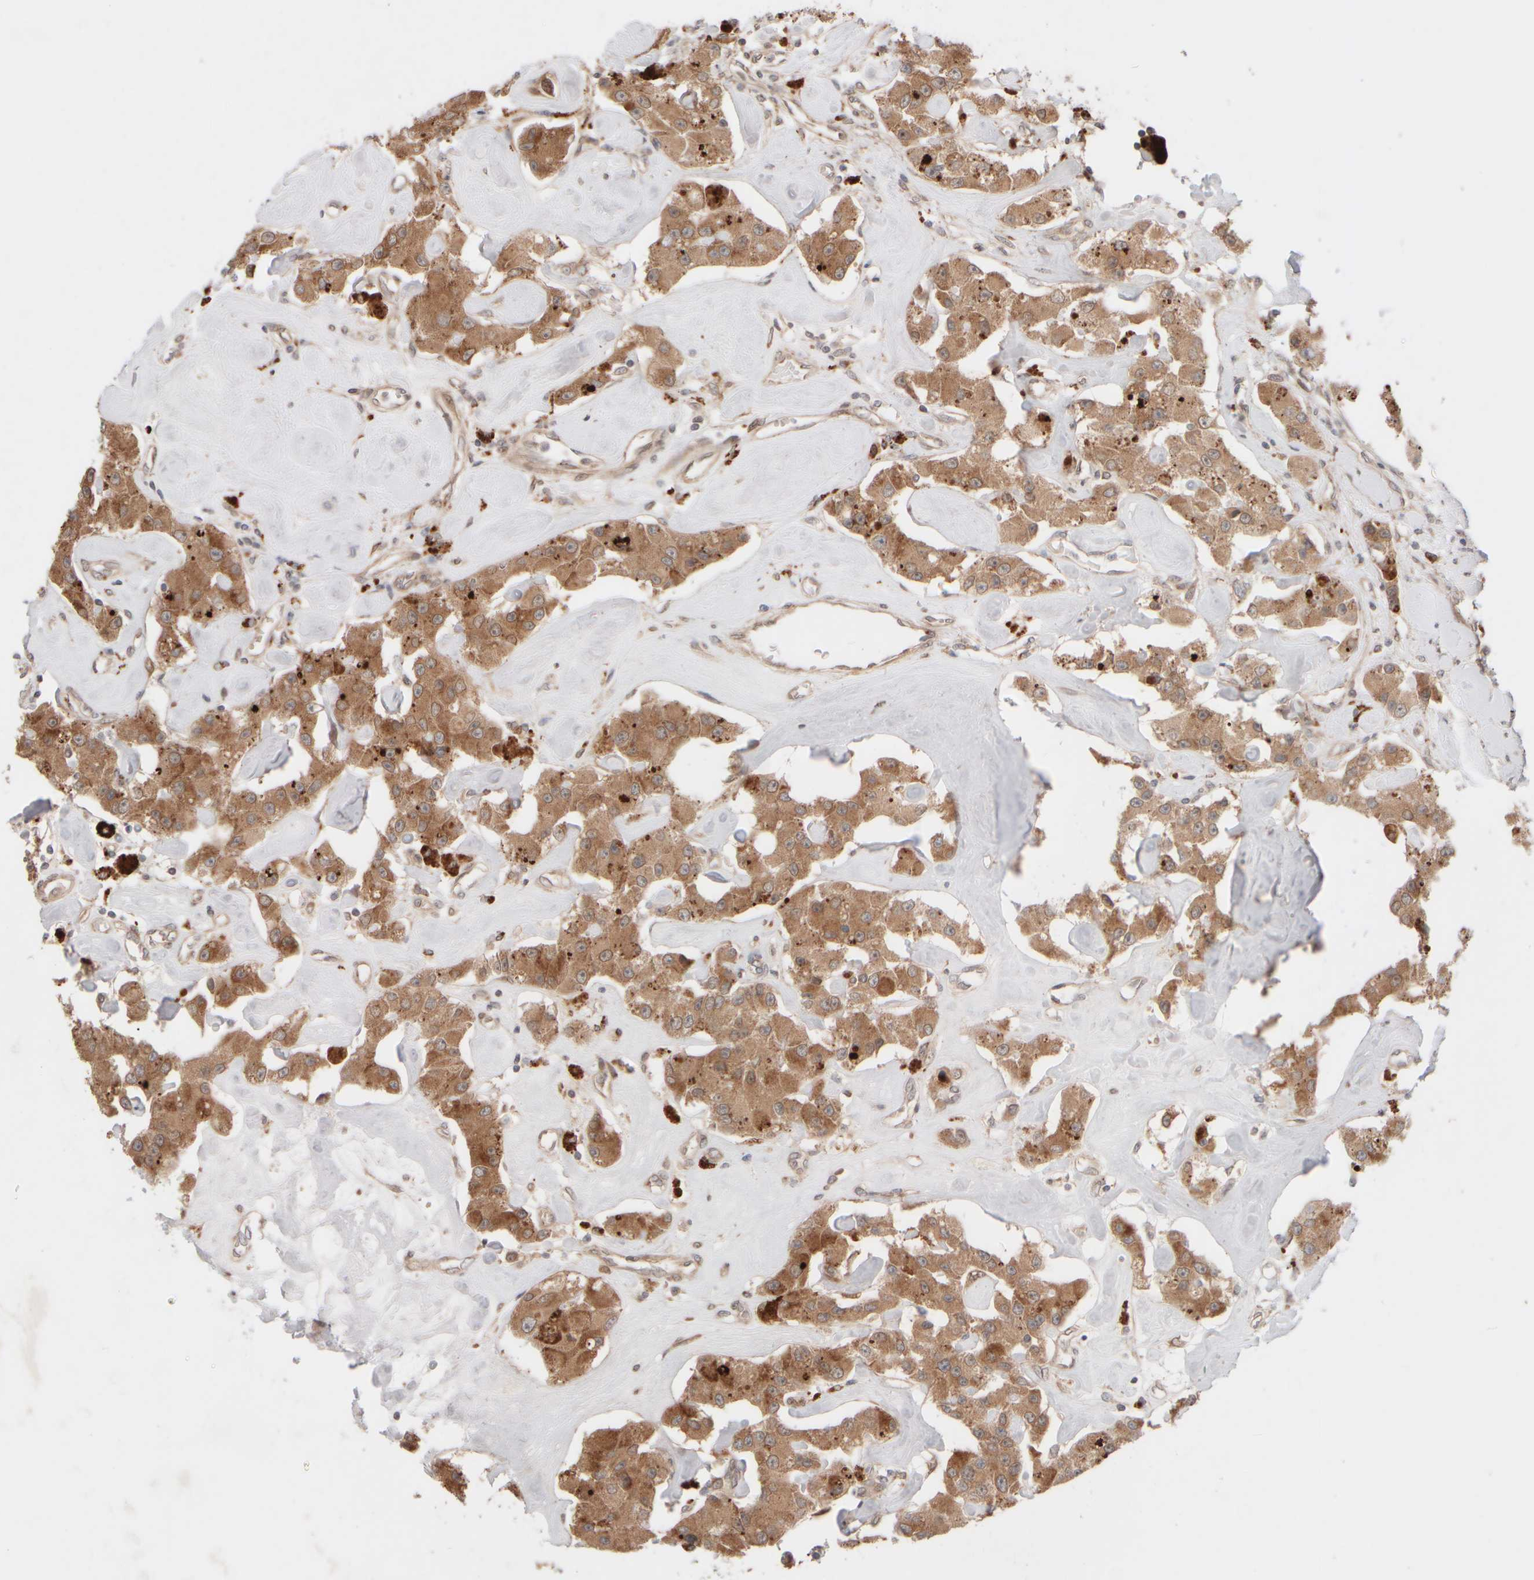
{"staining": {"intensity": "moderate", "quantity": ">75%", "location": "cytoplasmic/membranous"}, "tissue": "carcinoid", "cell_type": "Tumor cells", "image_type": "cancer", "snomed": [{"axis": "morphology", "description": "Carcinoid, malignant, NOS"}, {"axis": "topography", "description": "Pancreas"}], "caption": "High-power microscopy captured an immunohistochemistry histopathology image of carcinoid (malignant), revealing moderate cytoplasmic/membranous positivity in approximately >75% of tumor cells.", "gene": "GCN1", "patient": {"sex": "male", "age": 41}}